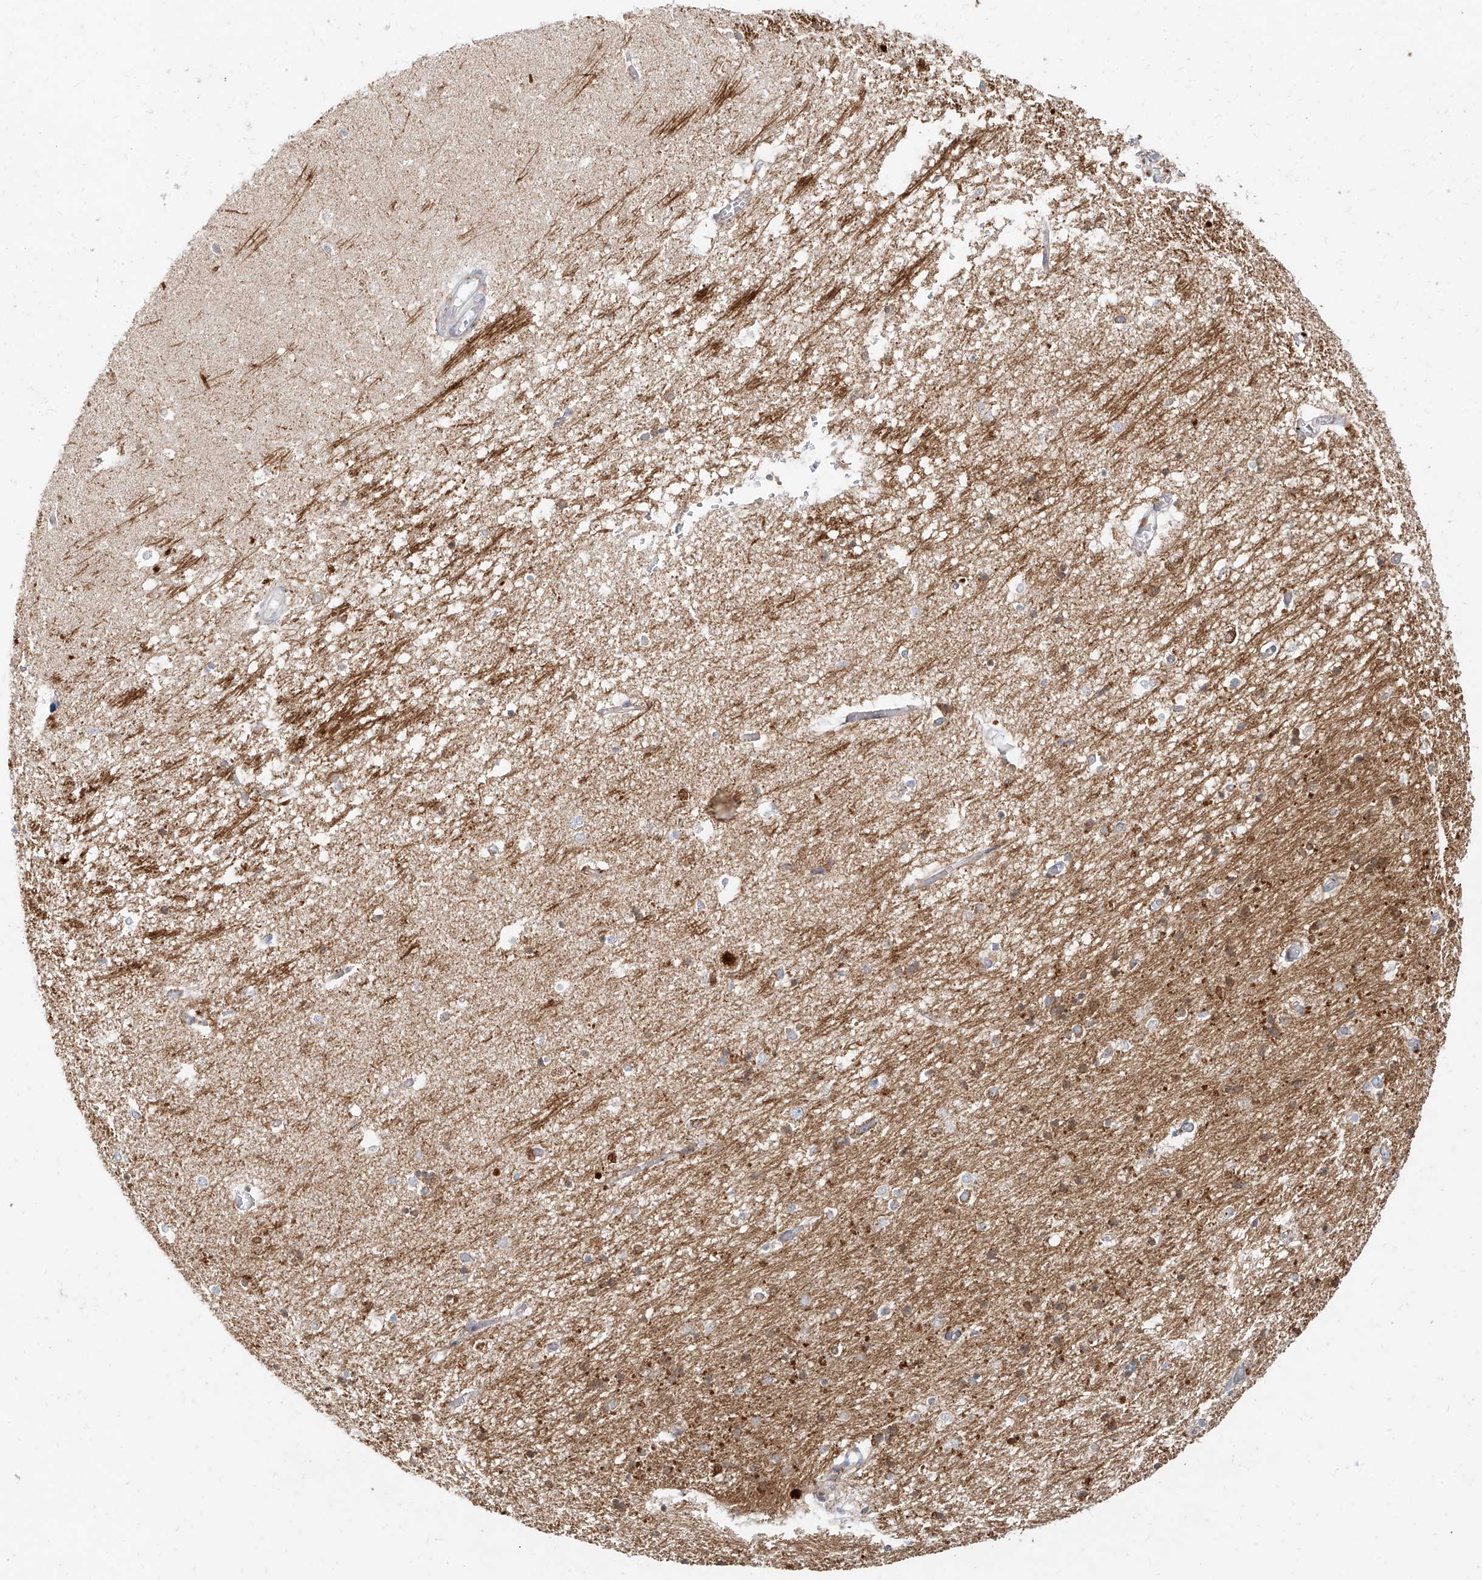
{"staining": {"intensity": "moderate", "quantity": "<25%", "location": "cytoplasmic/membranous"}, "tissue": "hippocampus", "cell_type": "Glial cells", "image_type": "normal", "snomed": [{"axis": "morphology", "description": "Normal tissue, NOS"}, {"axis": "topography", "description": "Hippocampus"}], "caption": "Immunohistochemical staining of benign human hippocampus shows low levels of moderate cytoplasmic/membranous positivity in about <25% of glial cells.", "gene": "MTX2", "patient": {"sex": "male", "age": 45}}